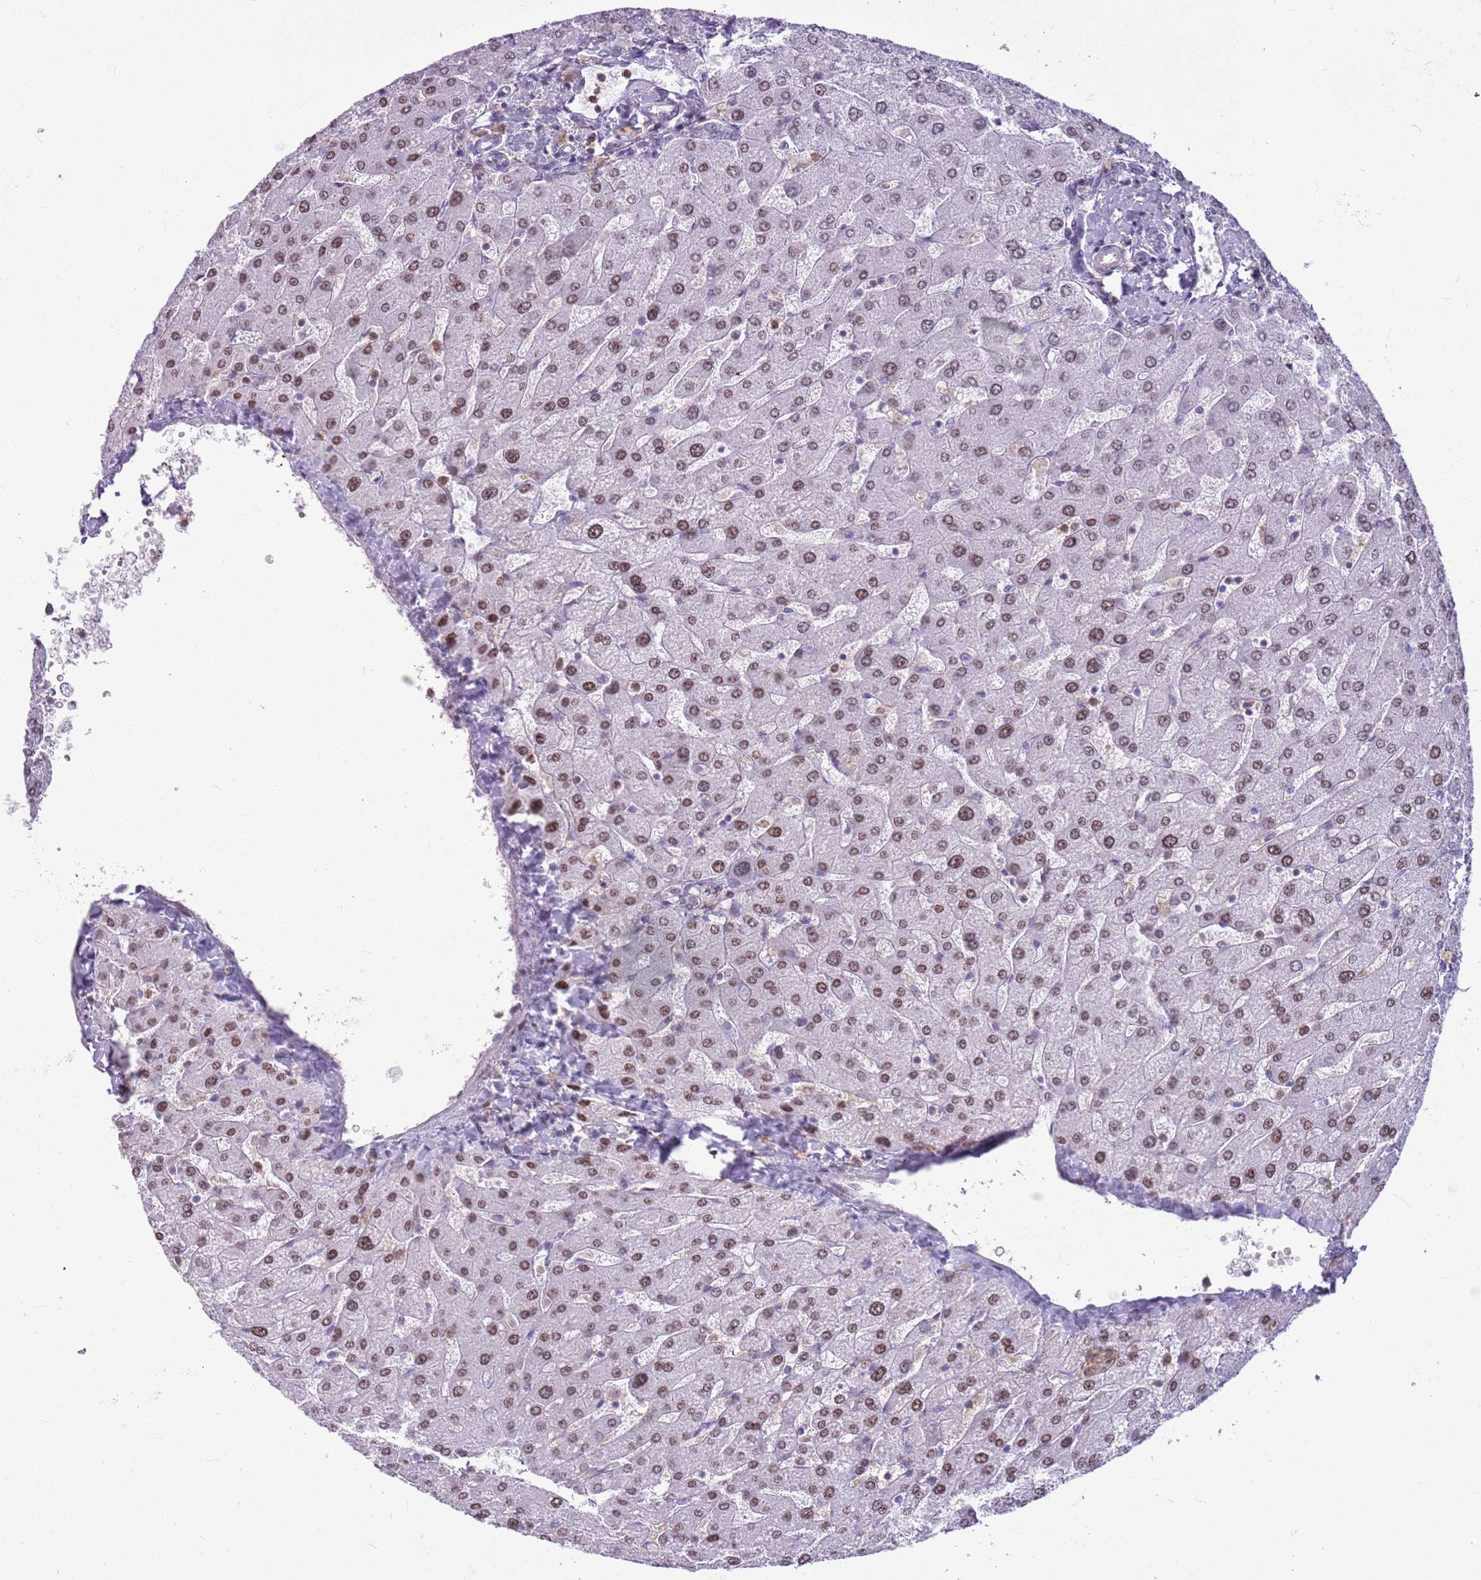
{"staining": {"intensity": "weak", "quantity": "<25%", "location": "nuclear"}, "tissue": "liver", "cell_type": "Cholangiocytes", "image_type": "normal", "snomed": [{"axis": "morphology", "description": "Normal tissue, NOS"}, {"axis": "topography", "description": "Liver"}], "caption": "Immunohistochemistry micrograph of benign liver: liver stained with DAB (3,3'-diaminobenzidine) displays no significant protein expression in cholangiocytes.", "gene": "DHX32", "patient": {"sex": "male", "age": 55}}